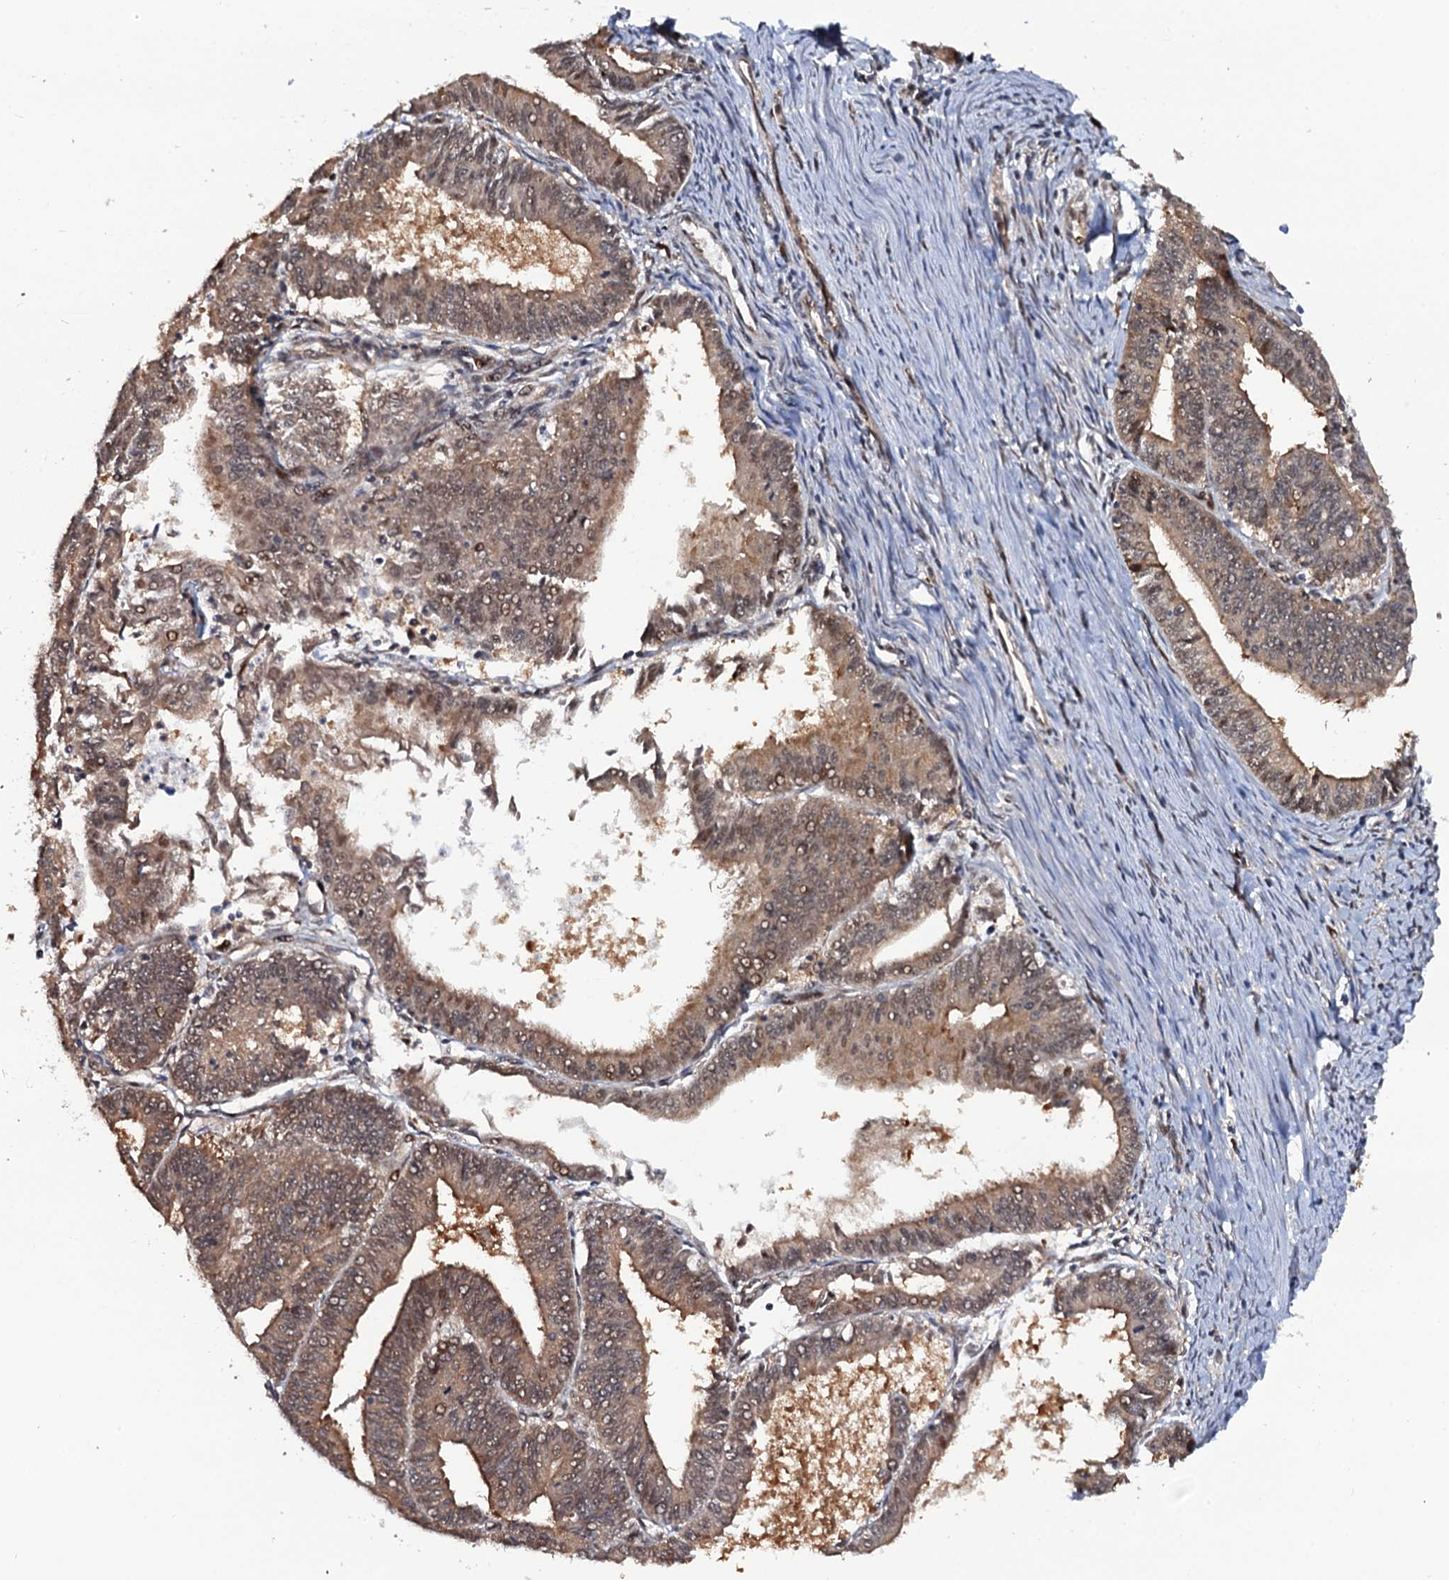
{"staining": {"intensity": "moderate", "quantity": ">75%", "location": "cytoplasmic/membranous"}, "tissue": "endometrial cancer", "cell_type": "Tumor cells", "image_type": "cancer", "snomed": [{"axis": "morphology", "description": "Adenocarcinoma, NOS"}, {"axis": "topography", "description": "Endometrium"}], "caption": "Immunohistochemistry staining of endometrial cancer, which exhibits medium levels of moderate cytoplasmic/membranous positivity in approximately >75% of tumor cells indicating moderate cytoplasmic/membranous protein staining. The staining was performed using DAB (3,3'-diaminobenzidine) (brown) for protein detection and nuclei were counterstained in hematoxylin (blue).", "gene": "CDC23", "patient": {"sex": "female", "age": 73}}